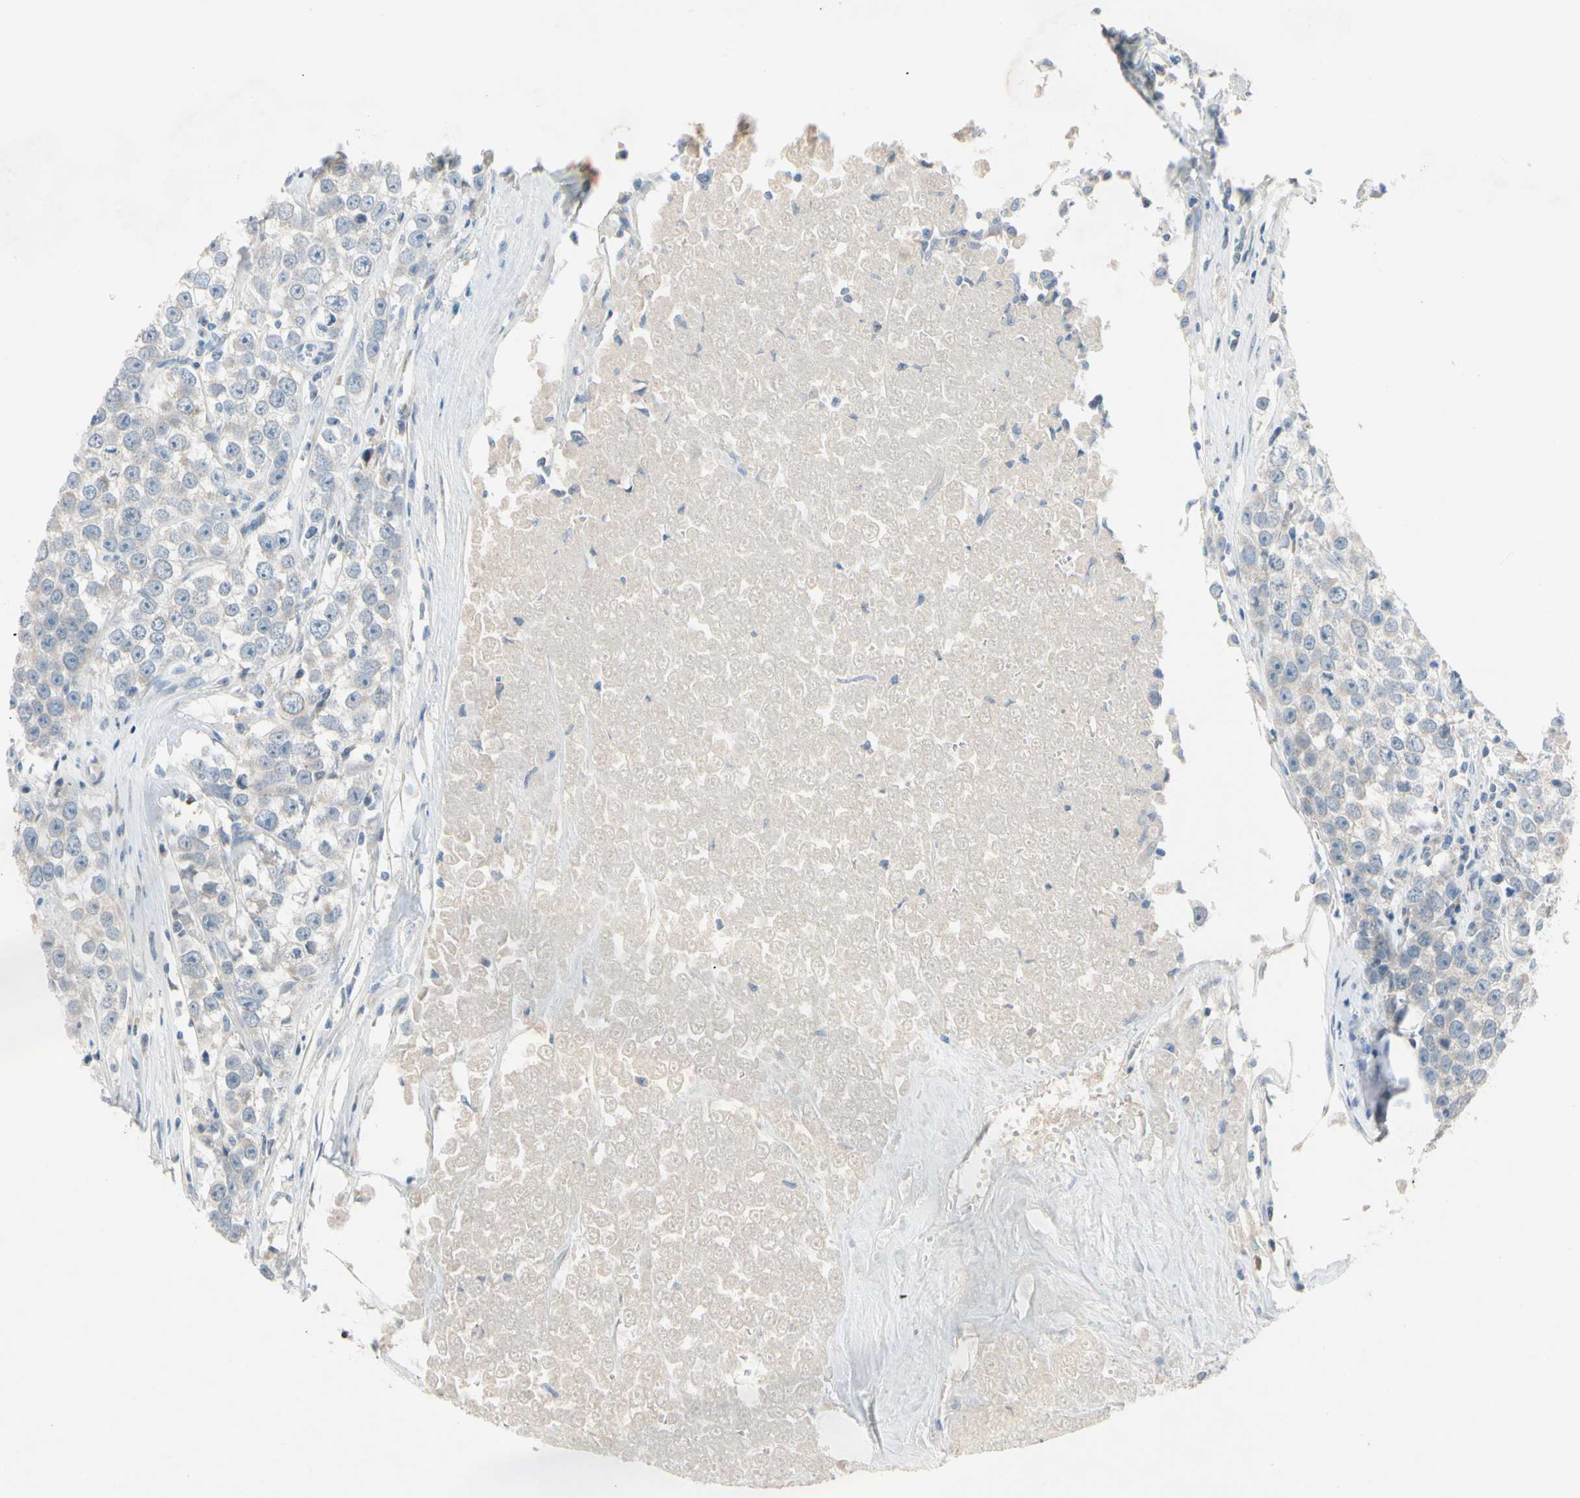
{"staining": {"intensity": "weak", "quantity": "25%-75%", "location": "cytoplasmic/membranous"}, "tissue": "testis cancer", "cell_type": "Tumor cells", "image_type": "cancer", "snomed": [{"axis": "morphology", "description": "Seminoma, NOS"}, {"axis": "morphology", "description": "Carcinoma, Embryonal, NOS"}, {"axis": "topography", "description": "Testis"}], "caption": "A high-resolution photomicrograph shows IHC staining of testis cancer (embryonal carcinoma), which reveals weak cytoplasmic/membranous expression in about 25%-75% of tumor cells. Using DAB (brown) and hematoxylin (blue) stains, captured at high magnification using brightfield microscopy.", "gene": "PIP5K1B", "patient": {"sex": "male", "age": 52}}